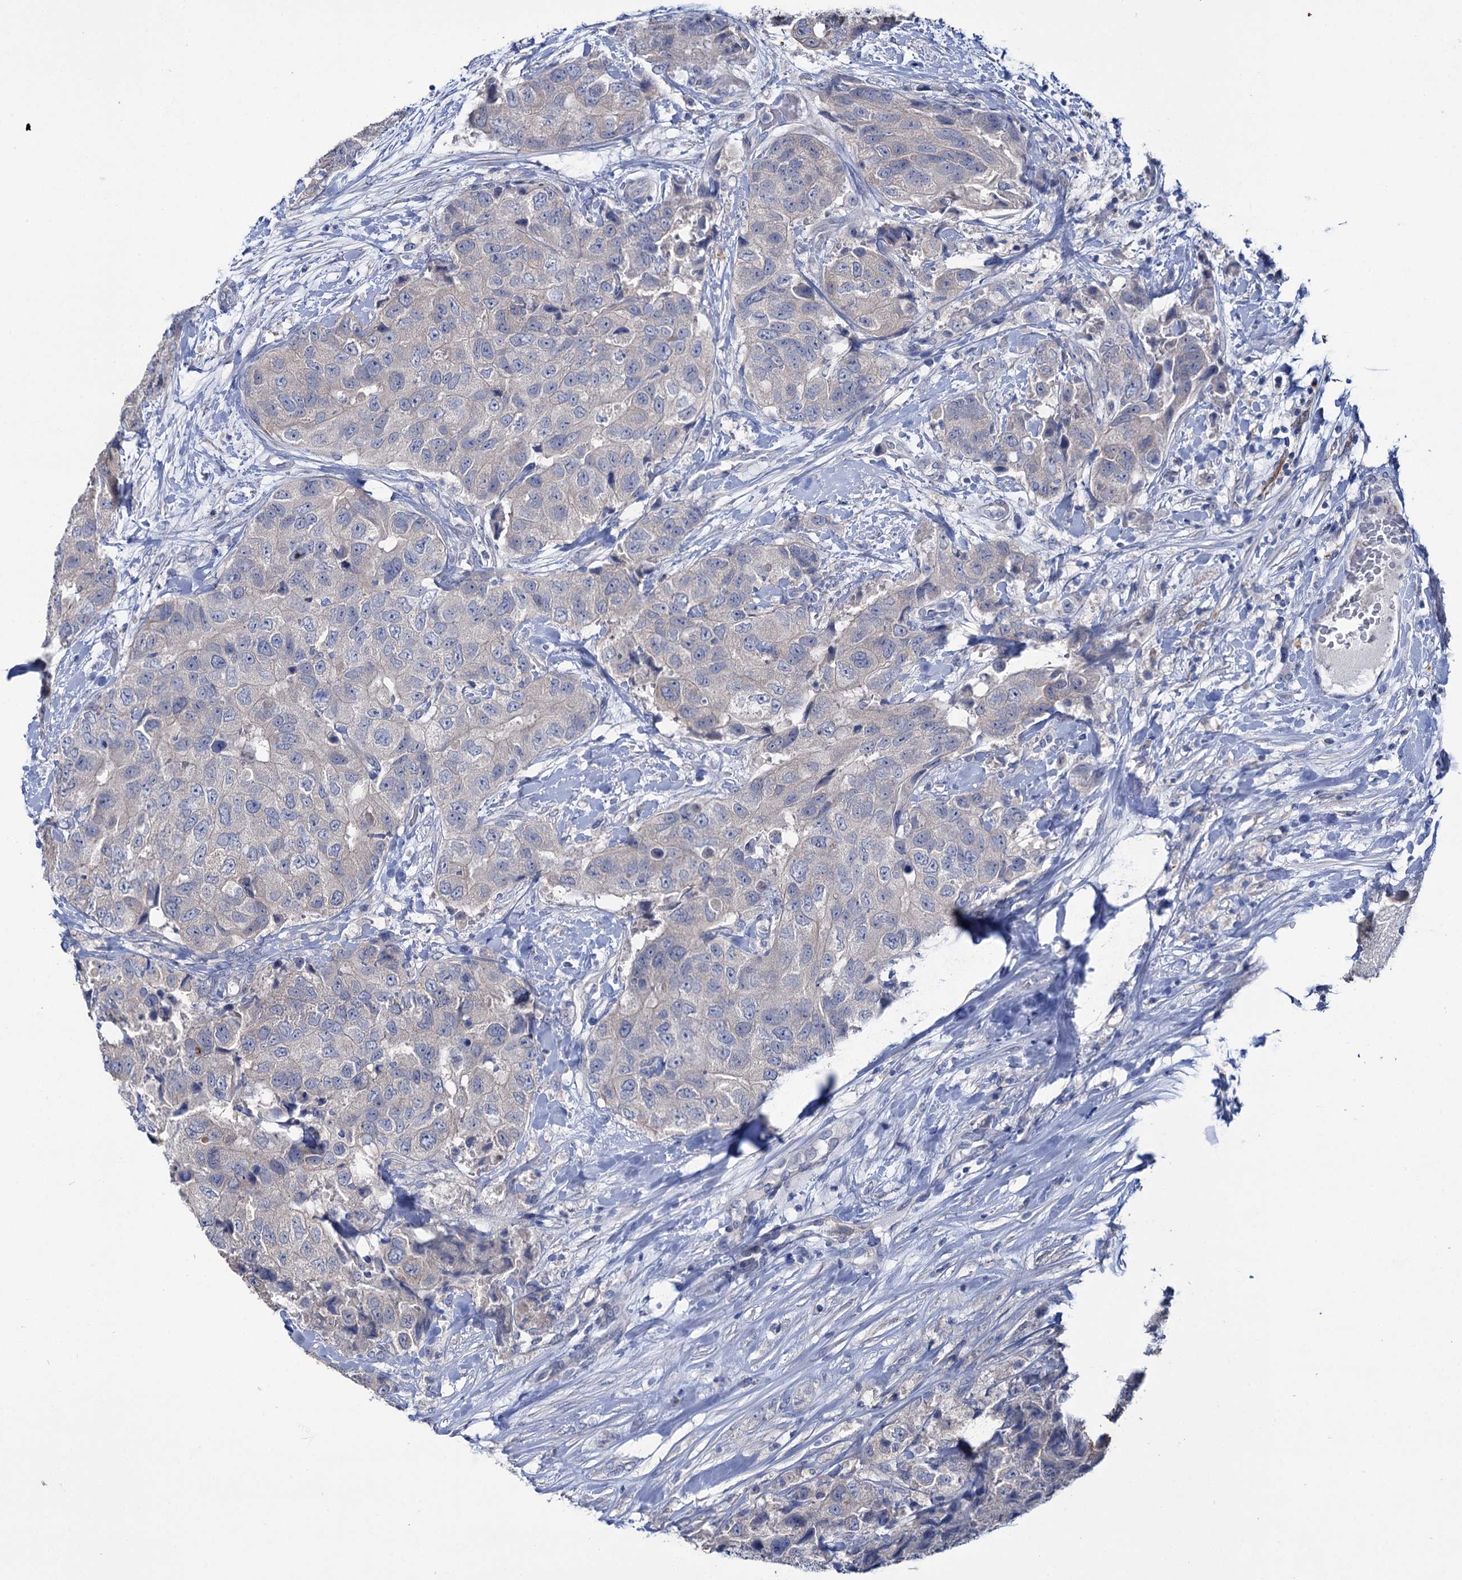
{"staining": {"intensity": "negative", "quantity": "none", "location": "none"}, "tissue": "breast cancer", "cell_type": "Tumor cells", "image_type": "cancer", "snomed": [{"axis": "morphology", "description": "Duct carcinoma"}, {"axis": "topography", "description": "Breast"}], "caption": "A high-resolution histopathology image shows IHC staining of breast infiltrating ductal carcinoma, which shows no significant staining in tumor cells.", "gene": "LYZL4", "patient": {"sex": "female", "age": 62}}